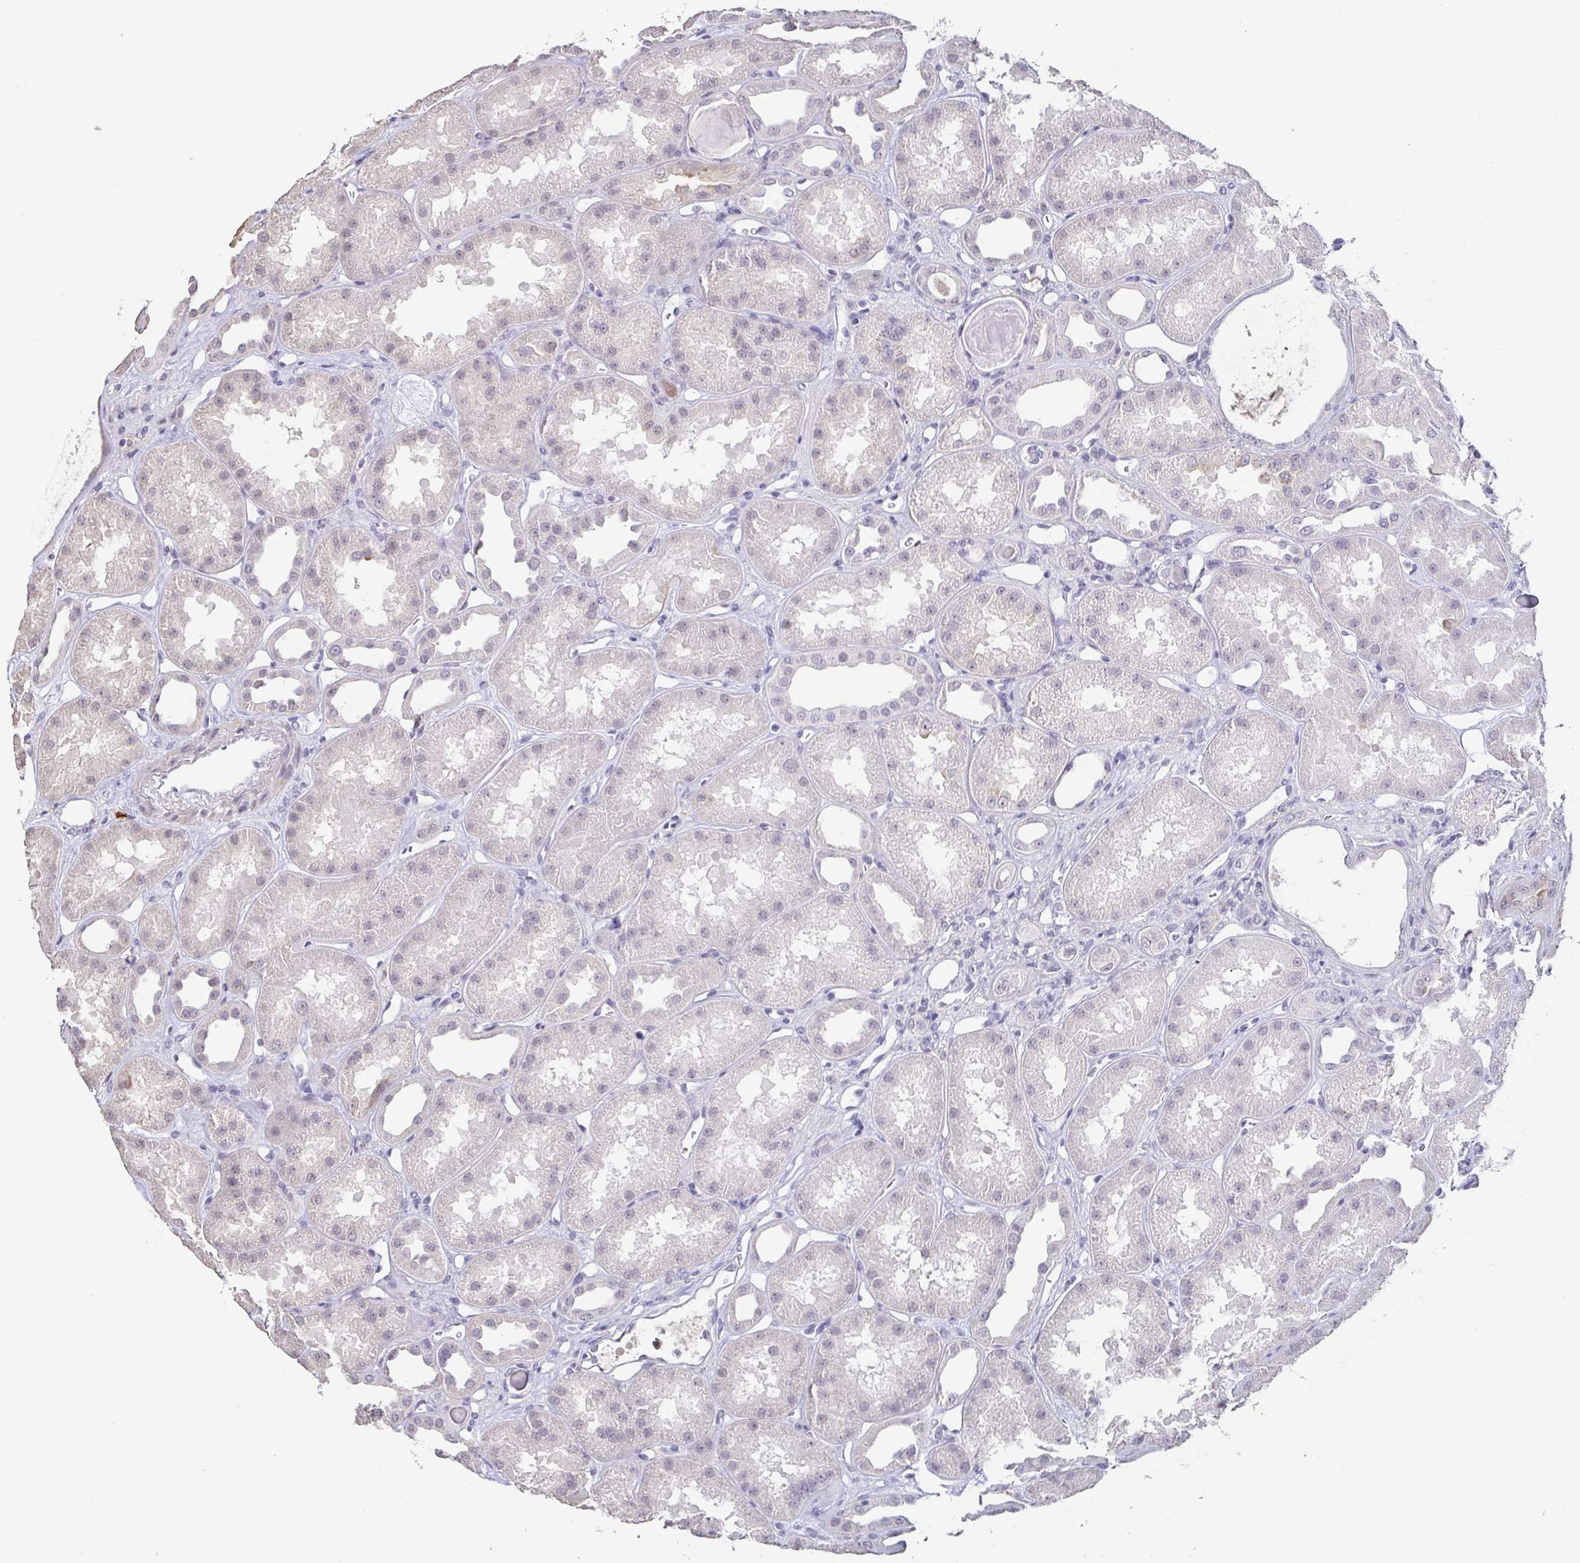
{"staining": {"intensity": "negative", "quantity": "none", "location": "none"}, "tissue": "kidney", "cell_type": "Cells in glomeruli", "image_type": "normal", "snomed": [{"axis": "morphology", "description": "Normal tissue, NOS"}, {"axis": "topography", "description": "Kidney"}], "caption": "Immunohistochemical staining of benign kidney exhibits no significant positivity in cells in glomeruli. Brightfield microscopy of immunohistochemistry (IHC) stained with DAB (3,3'-diaminobenzidine) (brown) and hematoxylin (blue), captured at high magnification.", "gene": "NEFH", "patient": {"sex": "male", "age": 61}}